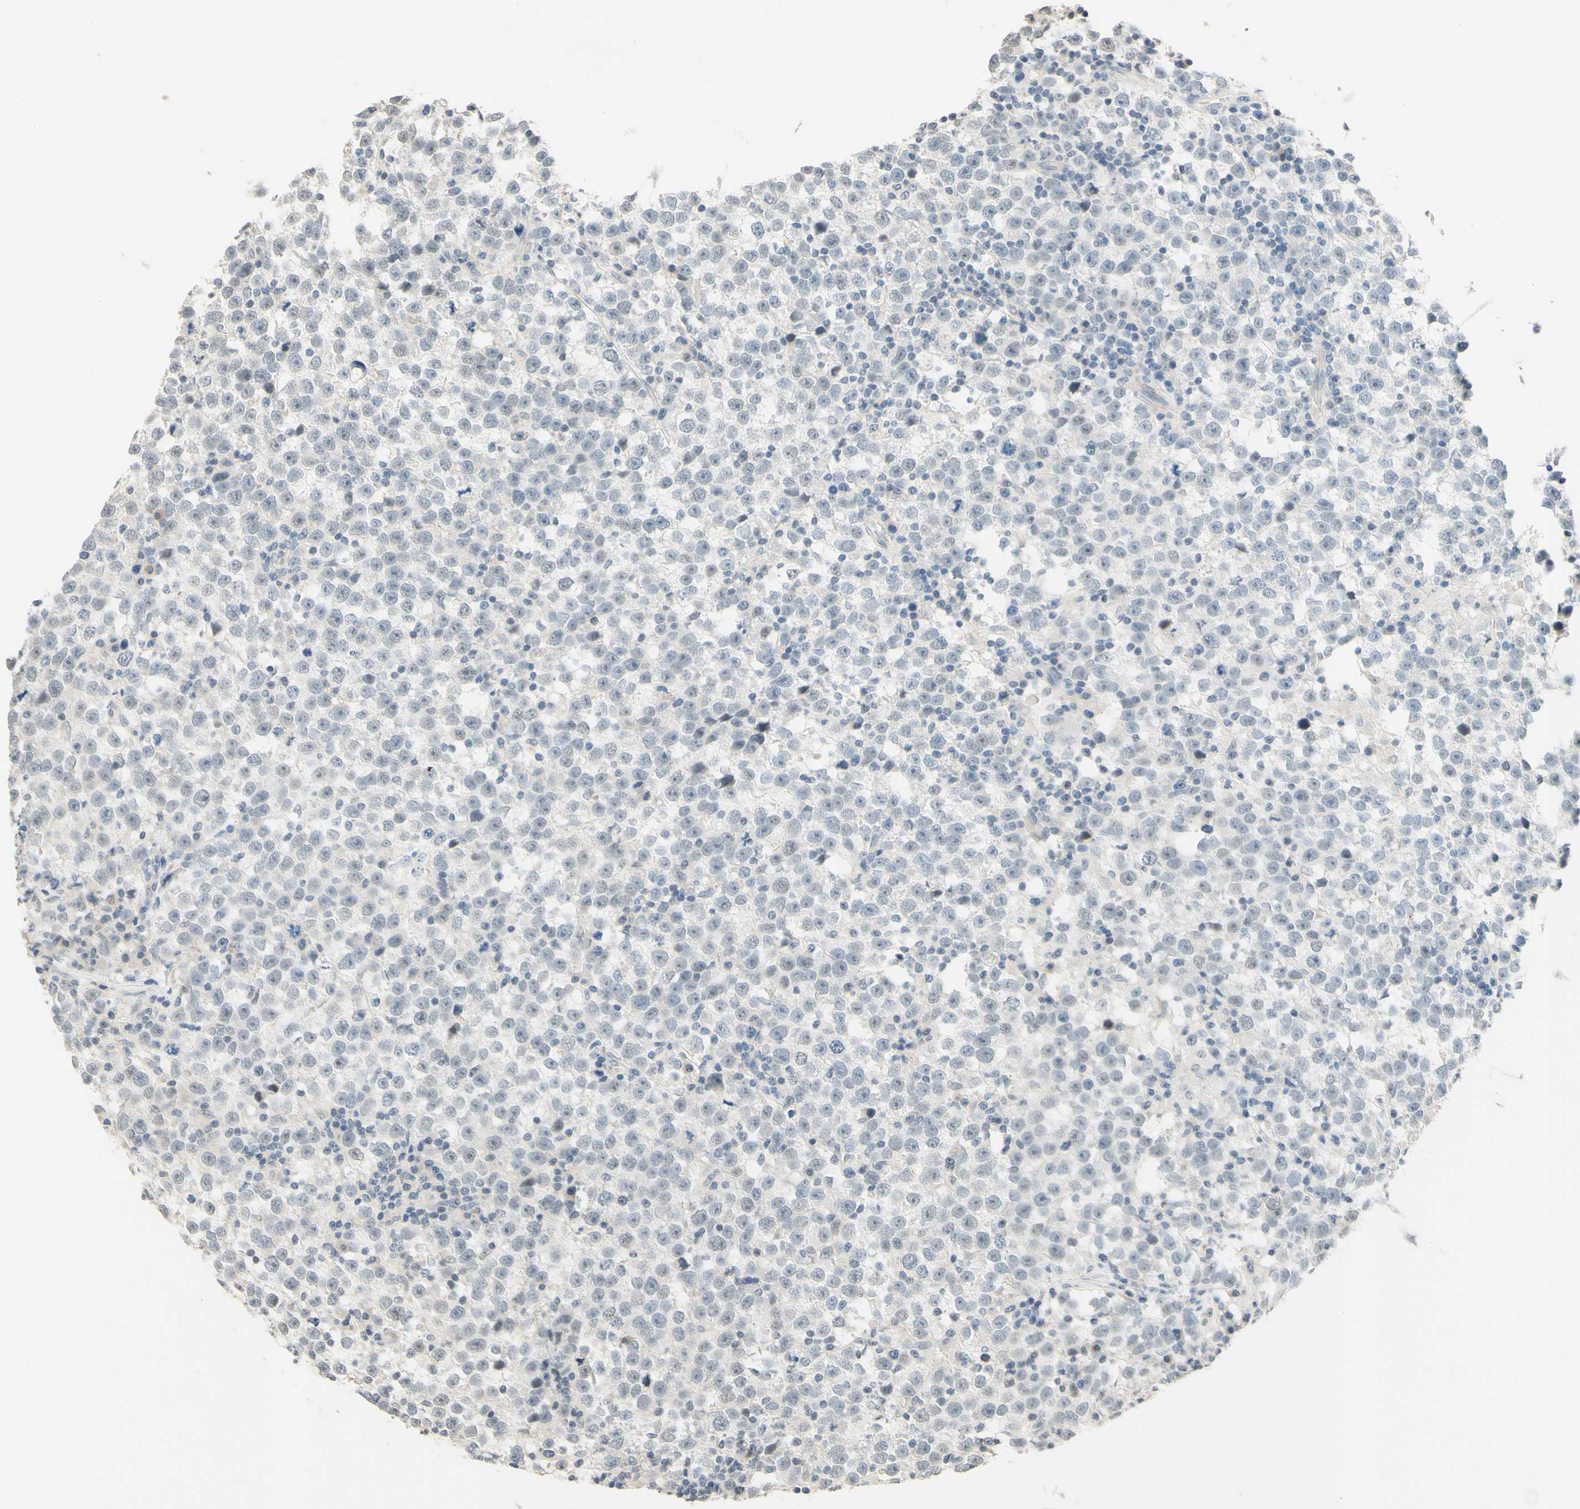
{"staining": {"intensity": "negative", "quantity": "none", "location": "none"}, "tissue": "testis cancer", "cell_type": "Tumor cells", "image_type": "cancer", "snomed": [{"axis": "morphology", "description": "Seminoma, NOS"}, {"axis": "topography", "description": "Testis"}], "caption": "High magnification brightfield microscopy of testis cancer (seminoma) stained with DAB (3,3'-diaminobenzidine) (brown) and counterstained with hematoxylin (blue): tumor cells show no significant staining.", "gene": "MAG", "patient": {"sex": "male", "age": 43}}